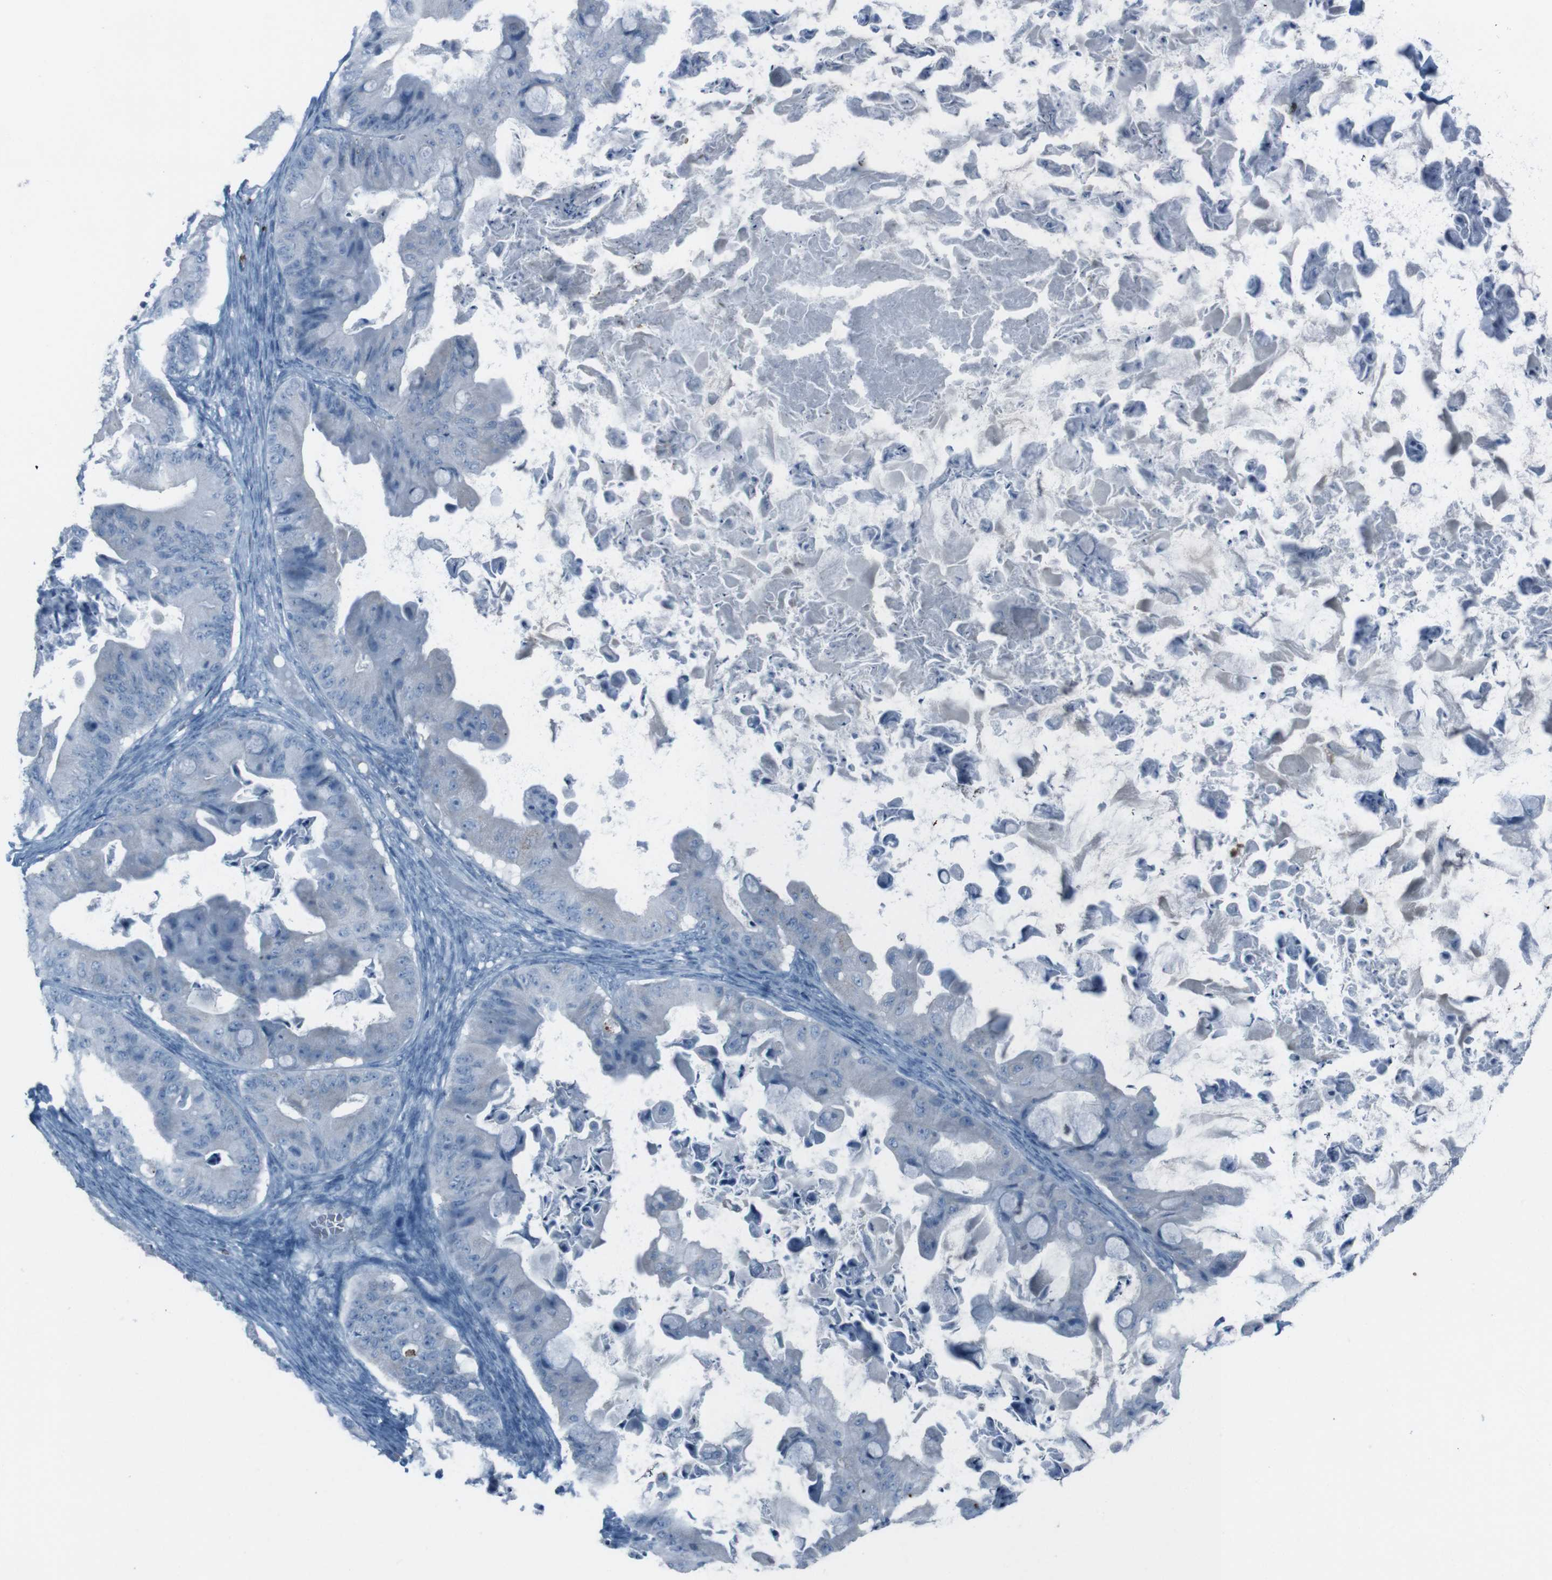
{"staining": {"intensity": "negative", "quantity": "none", "location": "none"}, "tissue": "ovarian cancer", "cell_type": "Tumor cells", "image_type": "cancer", "snomed": [{"axis": "morphology", "description": "Cystadenocarcinoma, mucinous, NOS"}, {"axis": "topography", "description": "Ovary"}], "caption": "This is an immunohistochemistry histopathology image of ovarian cancer. There is no expression in tumor cells.", "gene": "ST6GAL1", "patient": {"sex": "female", "age": 37}}